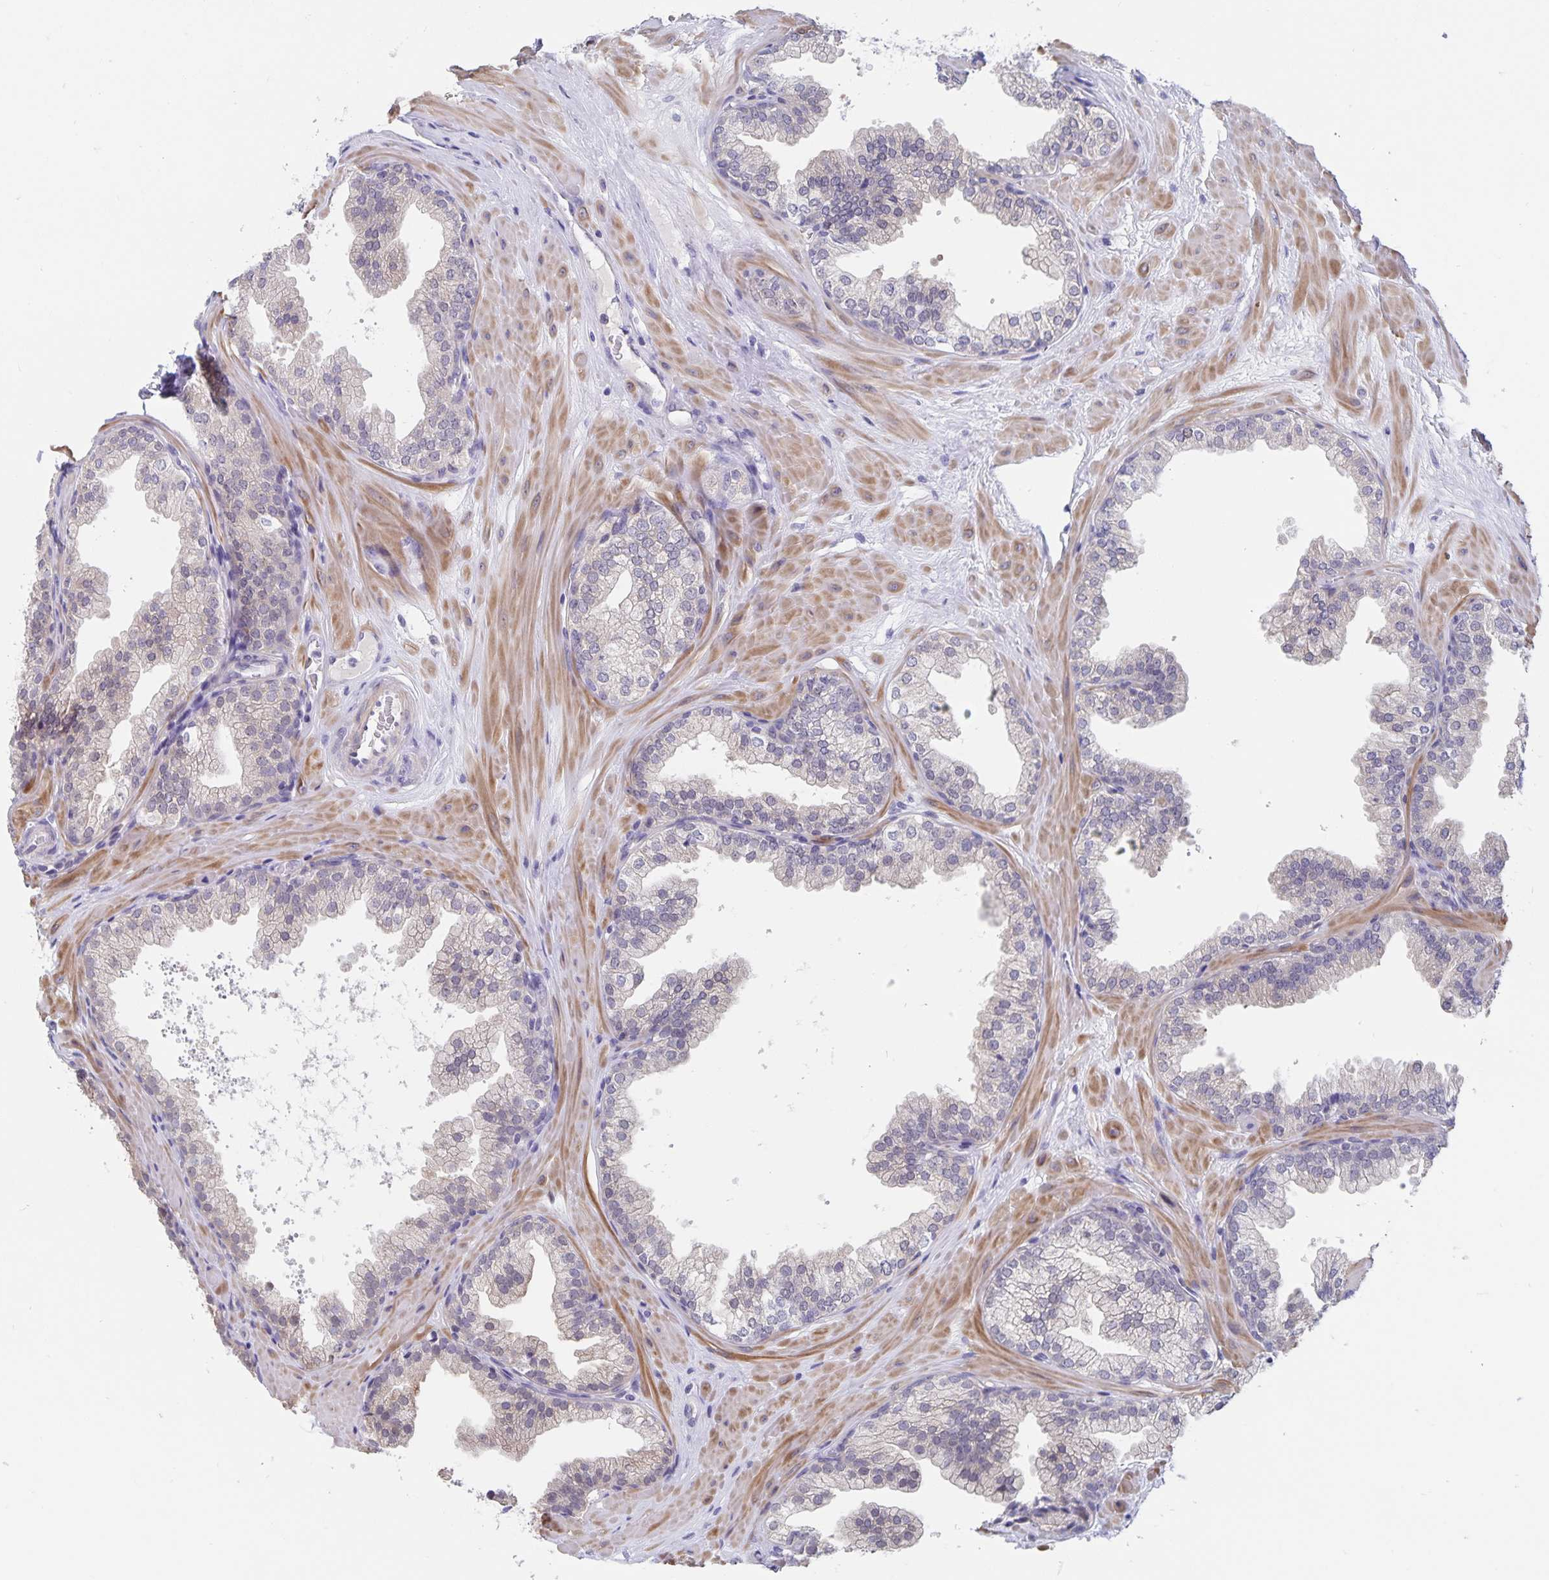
{"staining": {"intensity": "negative", "quantity": "none", "location": "none"}, "tissue": "prostate", "cell_type": "Glandular cells", "image_type": "normal", "snomed": [{"axis": "morphology", "description": "Normal tissue, NOS"}, {"axis": "topography", "description": "Prostate"}], "caption": "Prostate stained for a protein using immunohistochemistry exhibits no staining glandular cells.", "gene": "BAG6", "patient": {"sex": "male", "age": 37}}